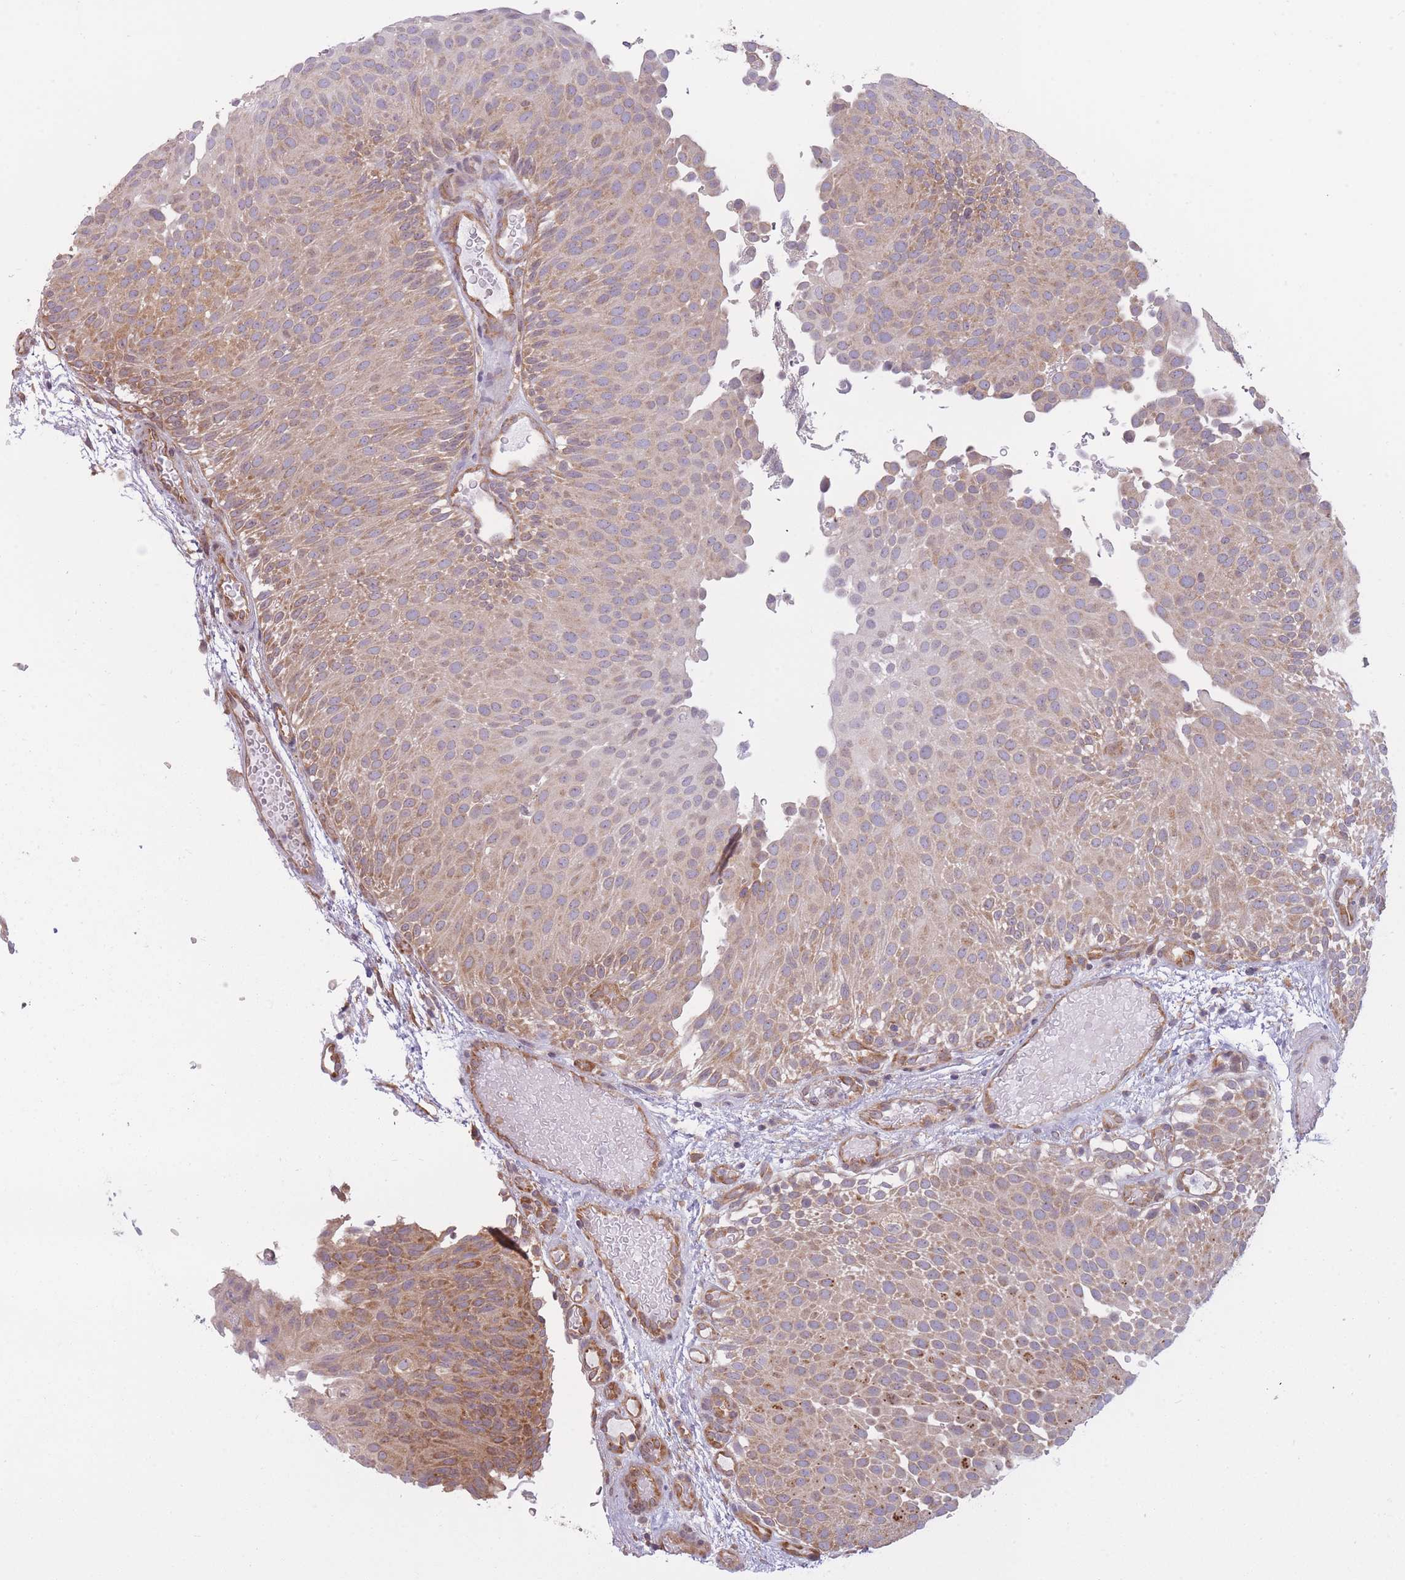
{"staining": {"intensity": "moderate", "quantity": ">75%", "location": "cytoplasmic/membranous"}, "tissue": "urothelial cancer", "cell_type": "Tumor cells", "image_type": "cancer", "snomed": [{"axis": "morphology", "description": "Urothelial carcinoma, Low grade"}, {"axis": "topography", "description": "Urinary bladder"}], "caption": "A high-resolution photomicrograph shows immunohistochemistry (IHC) staining of urothelial cancer, which exhibits moderate cytoplasmic/membranous expression in about >75% of tumor cells. (brown staining indicates protein expression, while blue staining denotes nuclei).", "gene": "CCDC124", "patient": {"sex": "male", "age": 78}}